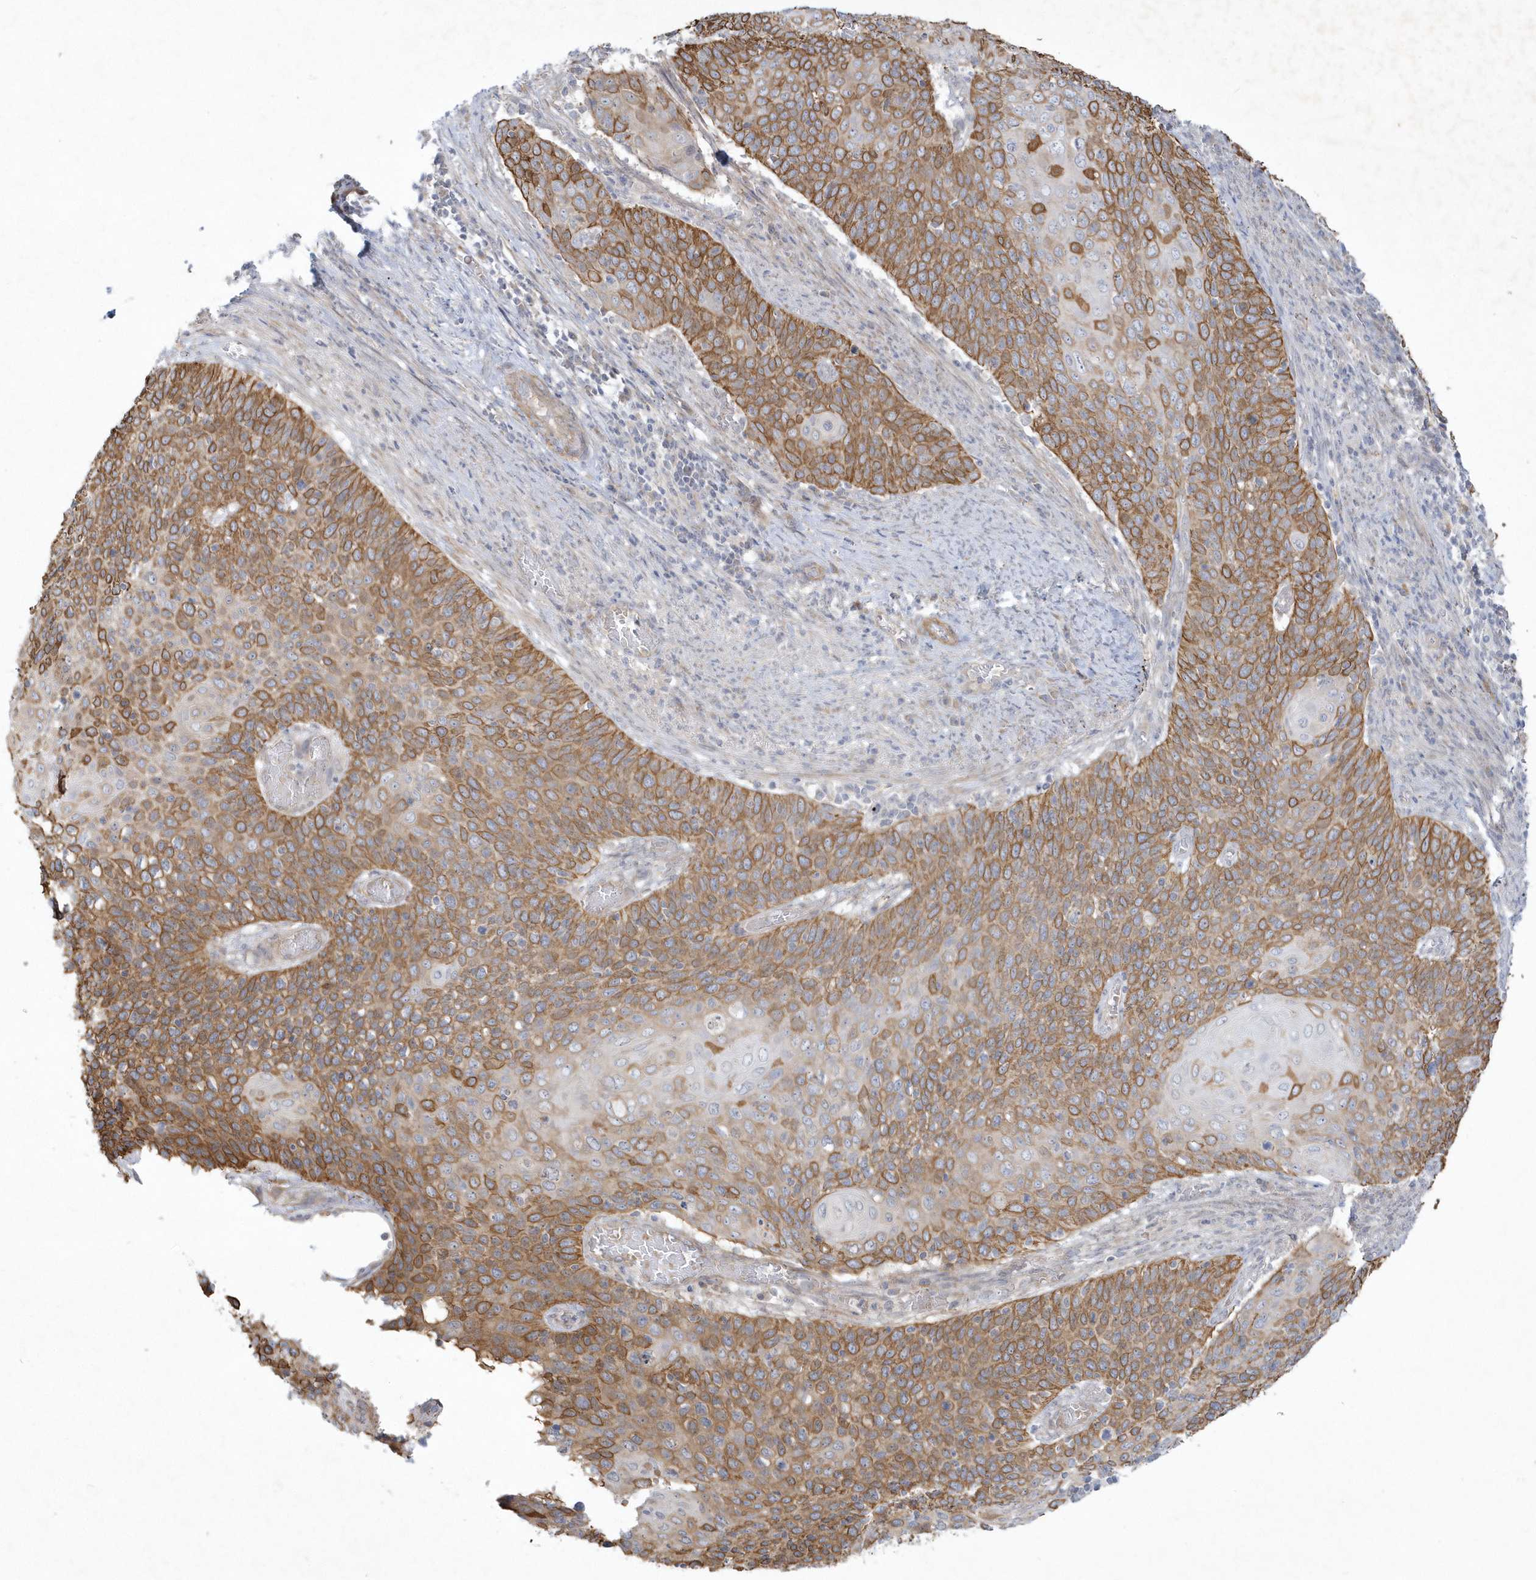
{"staining": {"intensity": "moderate", "quantity": ">75%", "location": "cytoplasmic/membranous"}, "tissue": "cervical cancer", "cell_type": "Tumor cells", "image_type": "cancer", "snomed": [{"axis": "morphology", "description": "Squamous cell carcinoma, NOS"}, {"axis": "topography", "description": "Cervix"}], "caption": "Brown immunohistochemical staining in human squamous cell carcinoma (cervical) displays moderate cytoplasmic/membranous expression in approximately >75% of tumor cells.", "gene": "LARS1", "patient": {"sex": "female", "age": 39}}